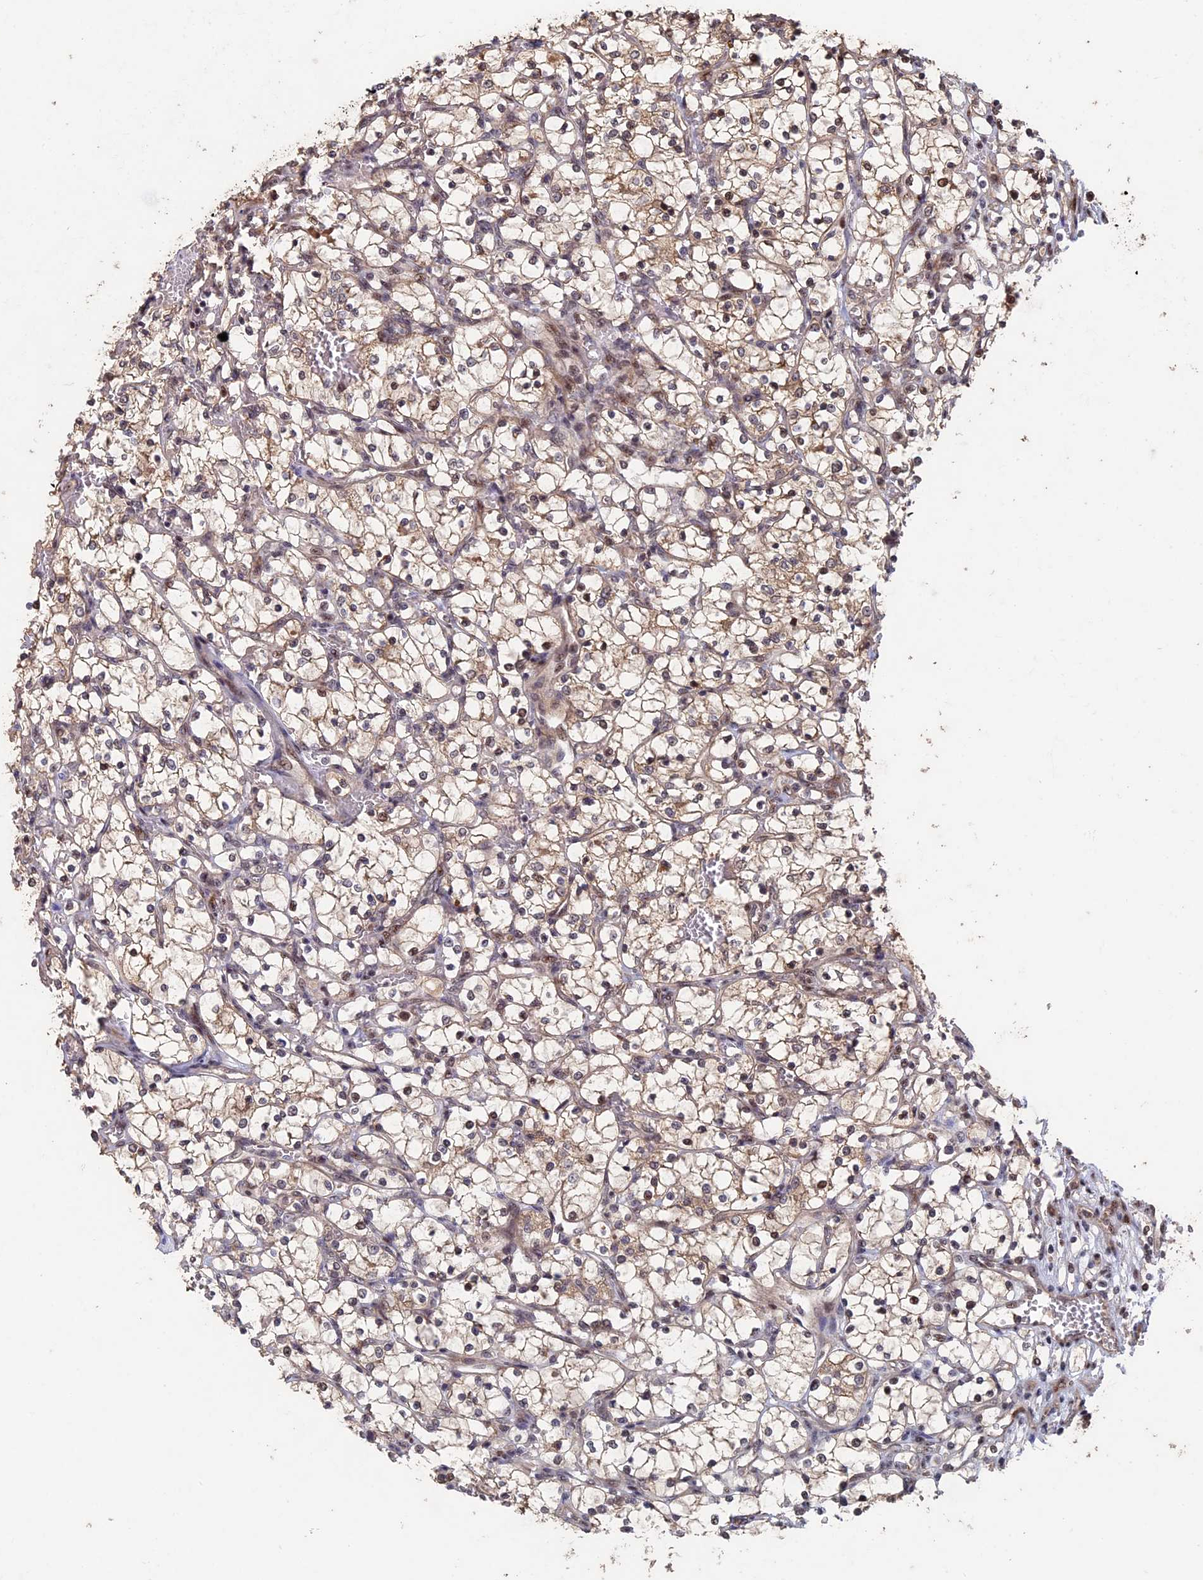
{"staining": {"intensity": "weak", "quantity": ">75%", "location": "cytoplasmic/membranous,nuclear"}, "tissue": "renal cancer", "cell_type": "Tumor cells", "image_type": "cancer", "snomed": [{"axis": "morphology", "description": "Adenocarcinoma, NOS"}, {"axis": "topography", "description": "Kidney"}], "caption": "An immunohistochemistry (IHC) photomicrograph of tumor tissue is shown. Protein staining in brown highlights weak cytoplasmic/membranous and nuclear positivity in renal adenocarcinoma within tumor cells. The staining is performed using DAB (3,3'-diaminobenzidine) brown chromogen to label protein expression. The nuclei are counter-stained blue using hematoxylin.", "gene": "KIAA1328", "patient": {"sex": "female", "age": 69}}